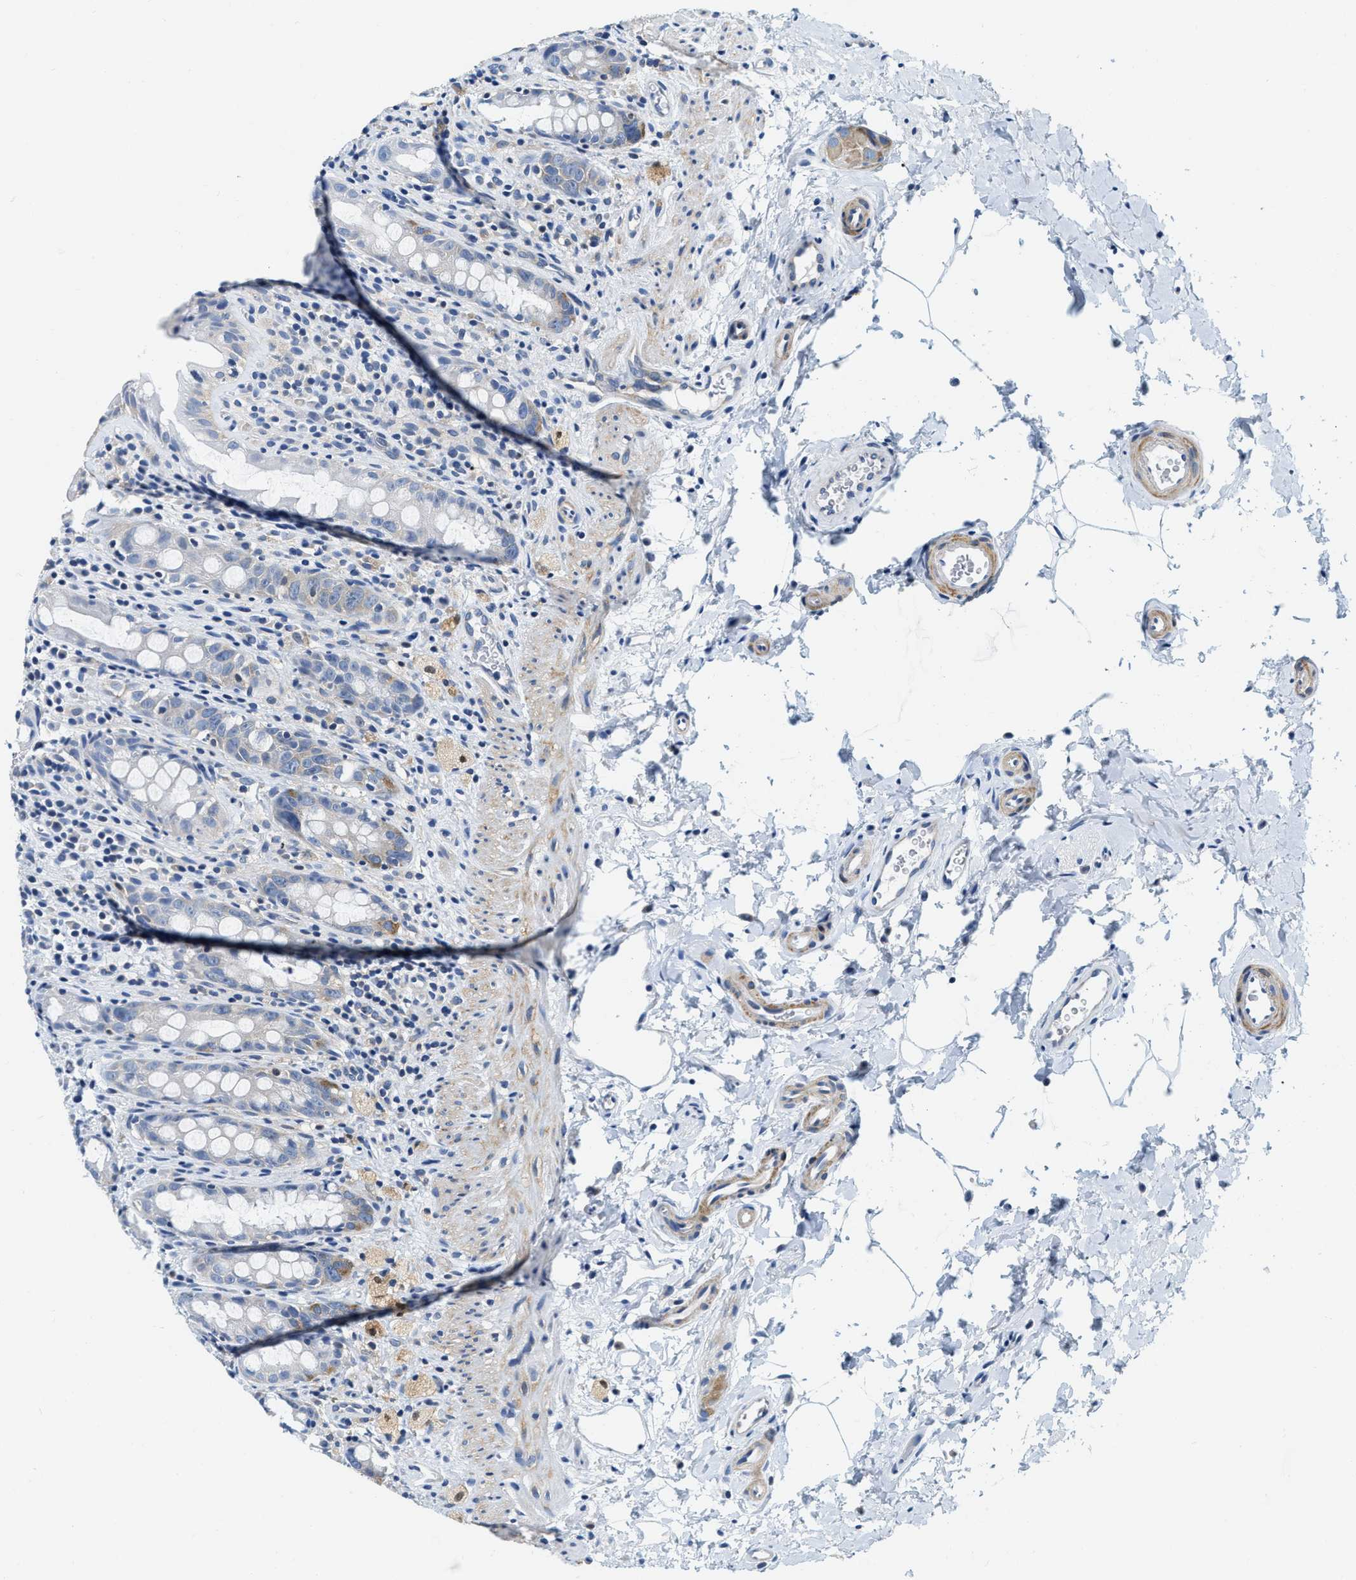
{"staining": {"intensity": "moderate", "quantity": "<25%", "location": "cytoplasmic/membranous"}, "tissue": "rectum", "cell_type": "Glandular cells", "image_type": "normal", "snomed": [{"axis": "morphology", "description": "Normal tissue, NOS"}, {"axis": "topography", "description": "Rectum"}], "caption": "Moderate cytoplasmic/membranous protein expression is present in approximately <25% of glandular cells in rectum. Nuclei are stained in blue.", "gene": "EIF2AK2", "patient": {"sex": "male", "age": 44}}